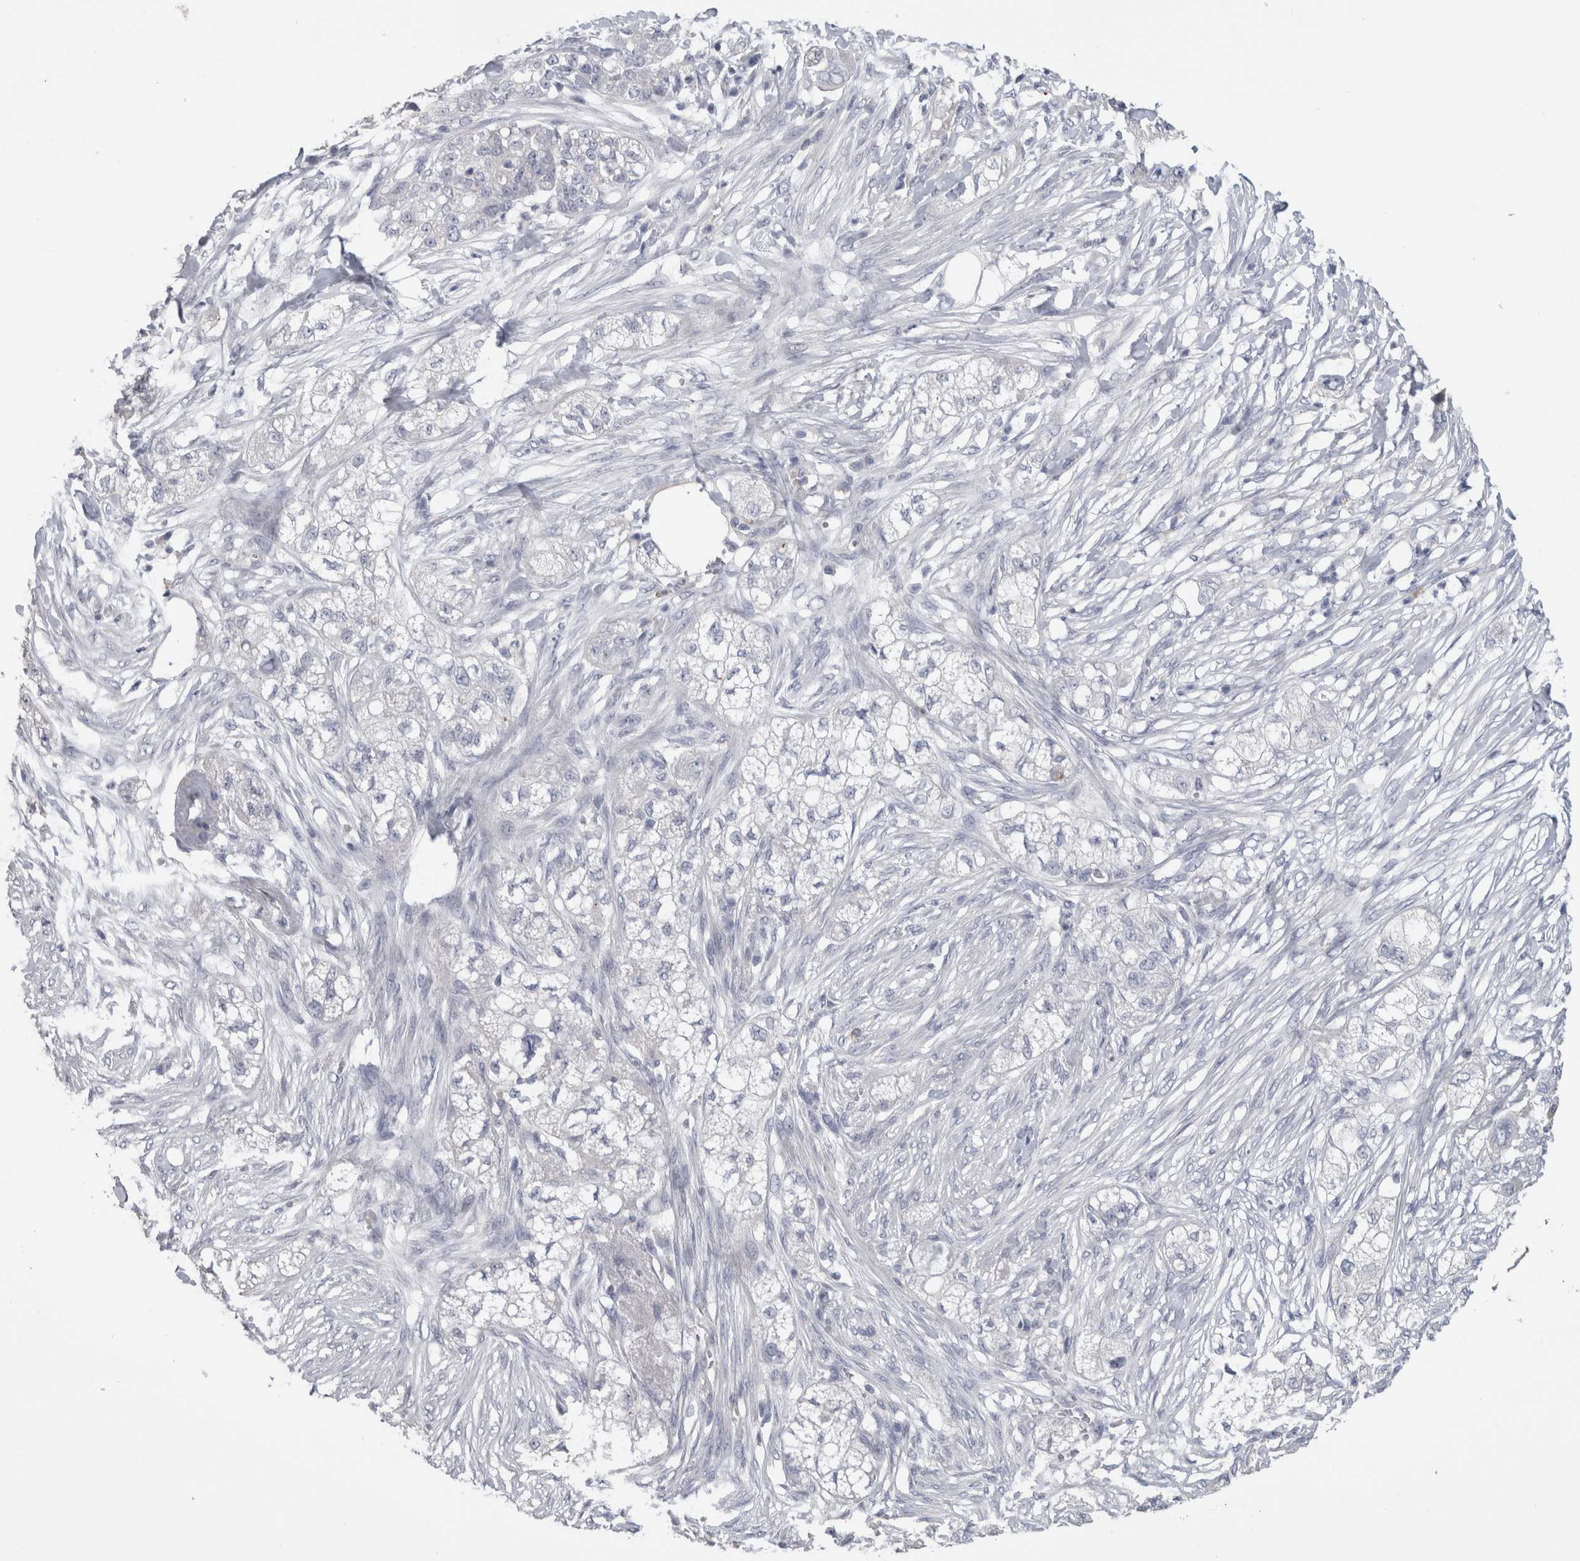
{"staining": {"intensity": "negative", "quantity": "none", "location": "none"}, "tissue": "pancreatic cancer", "cell_type": "Tumor cells", "image_type": "cancer", "snomed": [{"axis": "morphology", "description": "Adenocarcinoma, NOS"}, {"axis": "topography", "description": "Pancreas"}], "caption": "High magnification brightfield microscopy of pancreatic cancer stained with DAB (brown) and counterstained with hematoxylin (blue): tumor cells show no significant expression.", "gene": "IL33", "patient": {"sex": "female", "age": 78}}